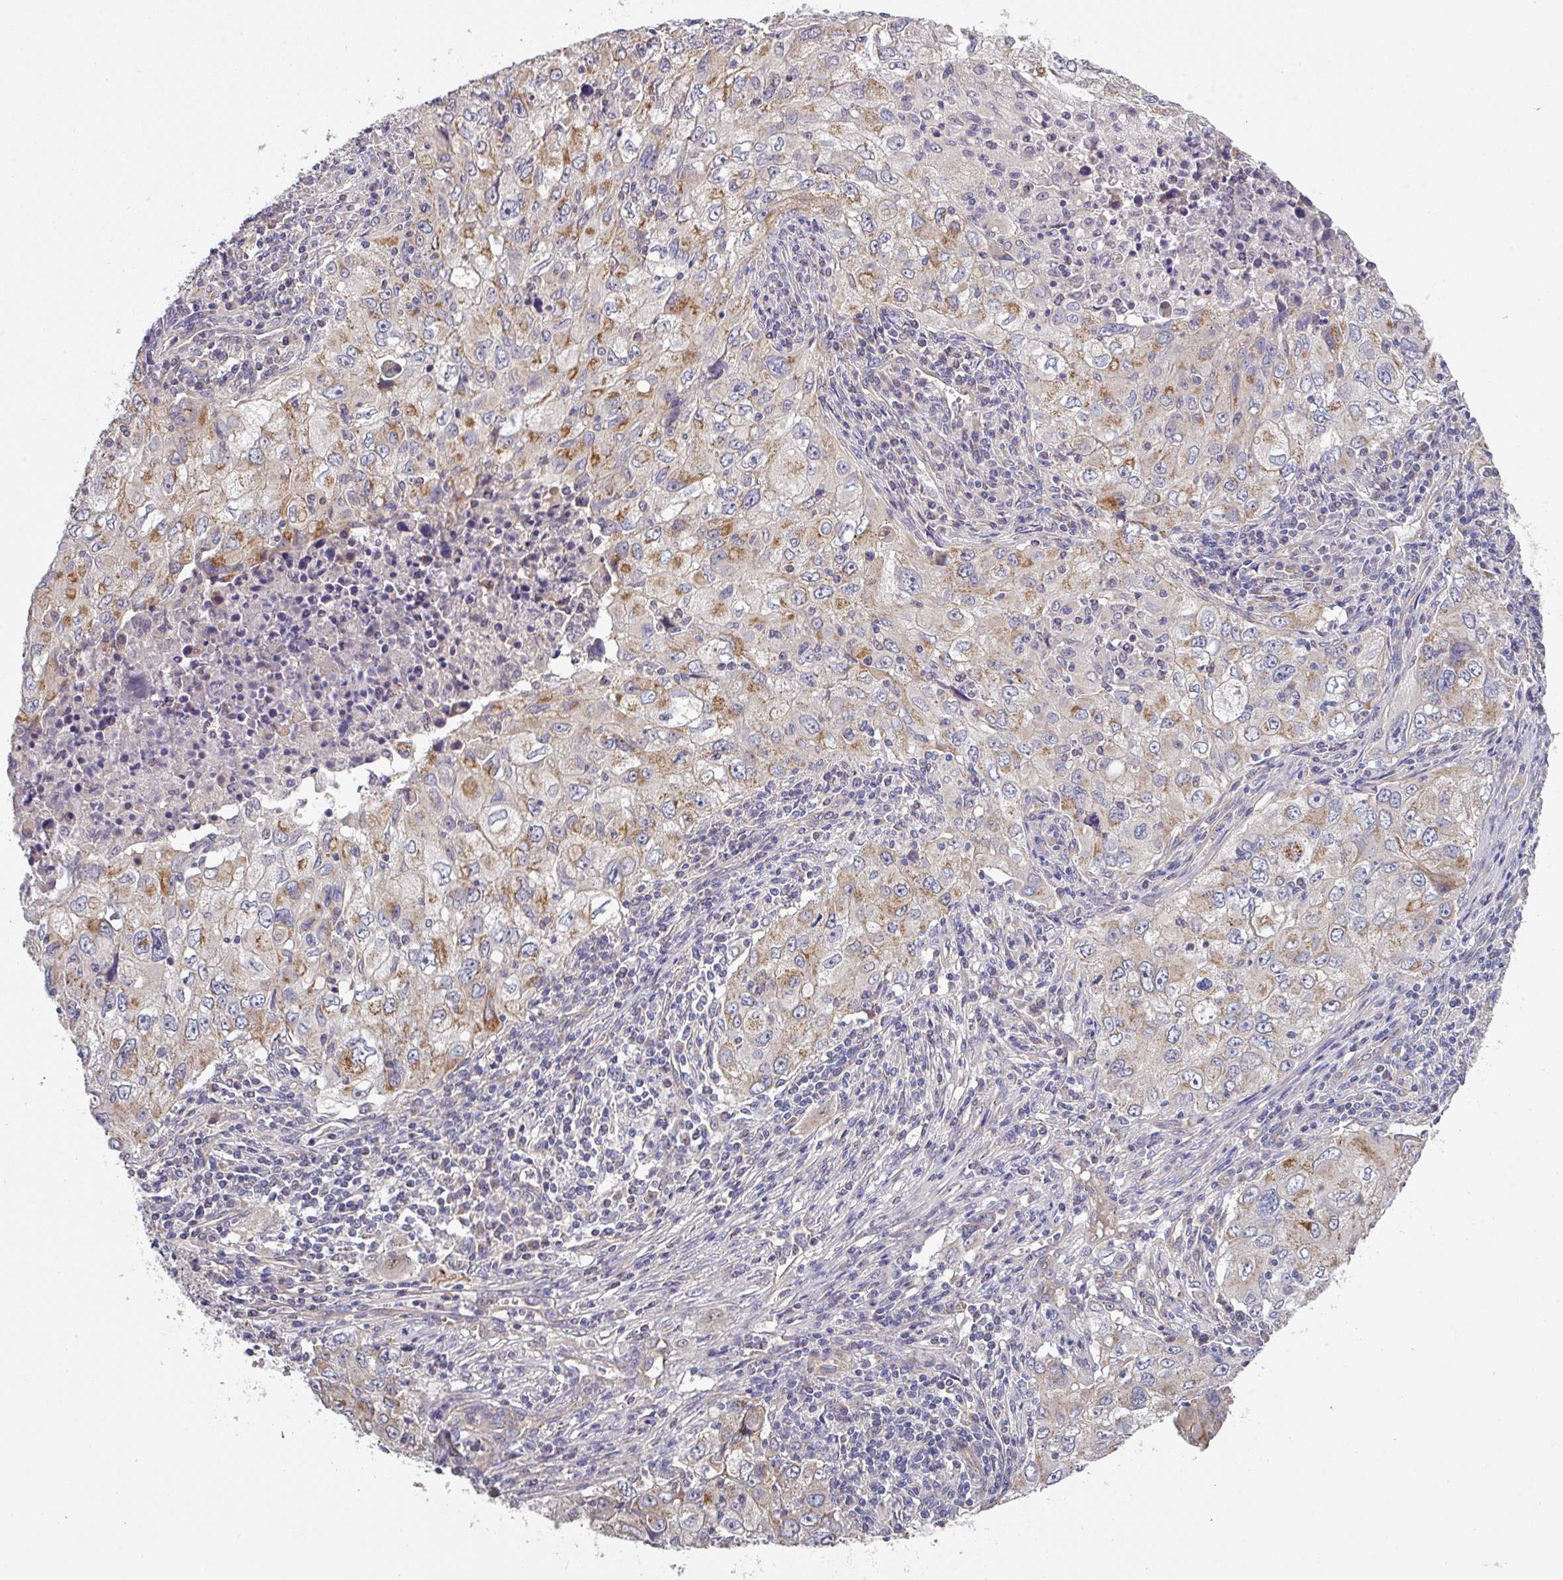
{"staining": {"intensity": "moderate", "quantity": "<25%", "location": "cytoplasmic/membranous"}, "tissue": "lung cancer", "cell_type": "Tumor cells", "image_type": "cancer", "snomed": [{"axis": "morphology", "description": "Adenocarcinoma, NOS"}, {"axis": "morphology", "description": "Adenocarcinoma, metastatic, NOS"}, {"axis": "topography", "description": "Lymph node"}, {"axis": "topography", "description": "Lung"}], "caption": "This is a micrograph of immunohistochemistry (IHC) staining of lung cancer, which shows moderate expression in the cytoplasmic/membranous of tumor cells.", "gene": "DCAF12L2", "patient": {"sex": "female", "age": 42}}